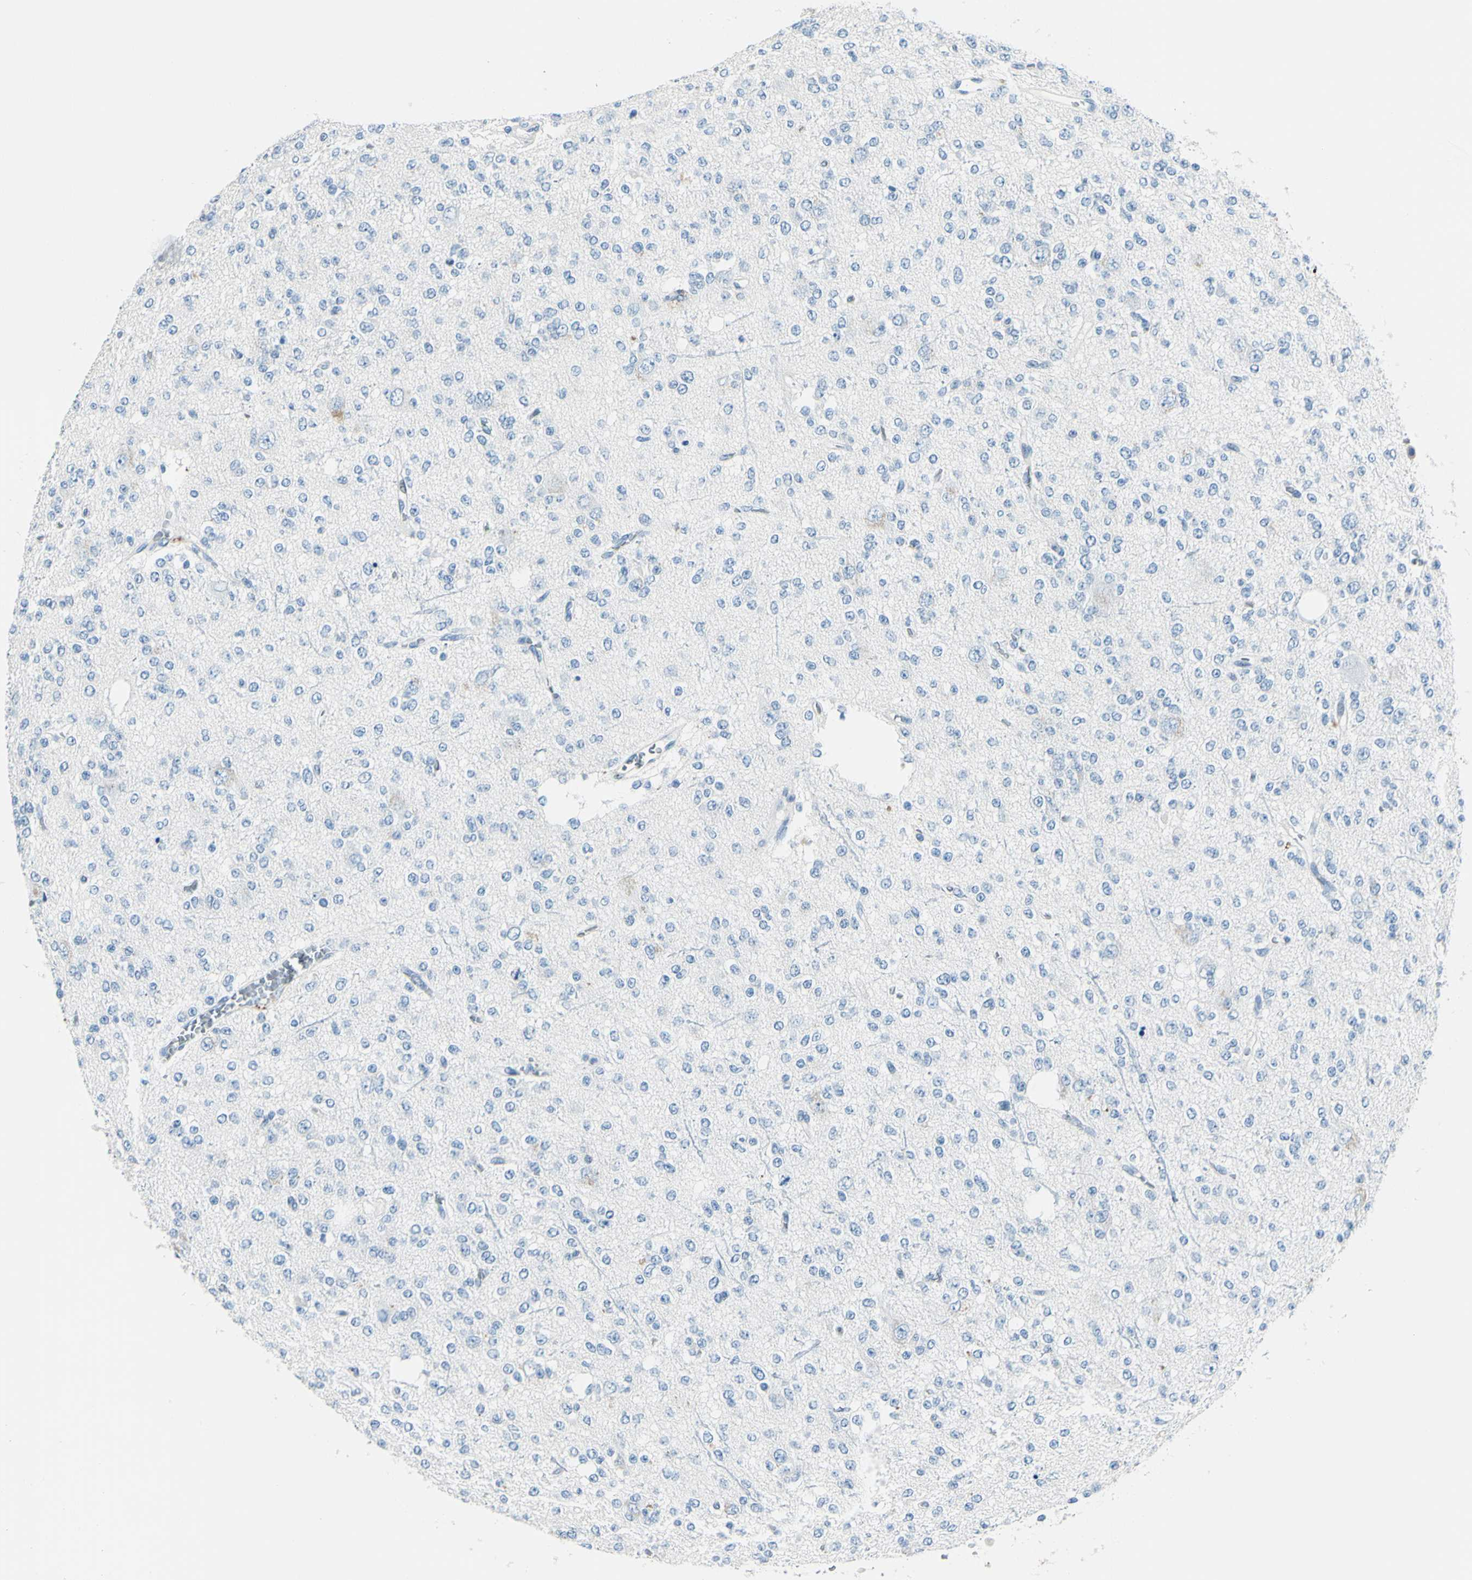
{"staining": {"intensity": "negative", "quantity": "none", "location": "none"}, "tissue": "glioma", "cell_type": "Tumor cells", "image_type": "cancer", "snomed": [{"axis": "morphology", "description": "Glioma, malignant, Low grade"}, {"axis": "topography", "description": "Brain"}], "caption": "DAB immunohistochemical staining of human malignant glioma (low-grade) displays no significant expression in tumor cells.", "gene": "CDH15", "patient": {"sex": "male", "age": 38}}